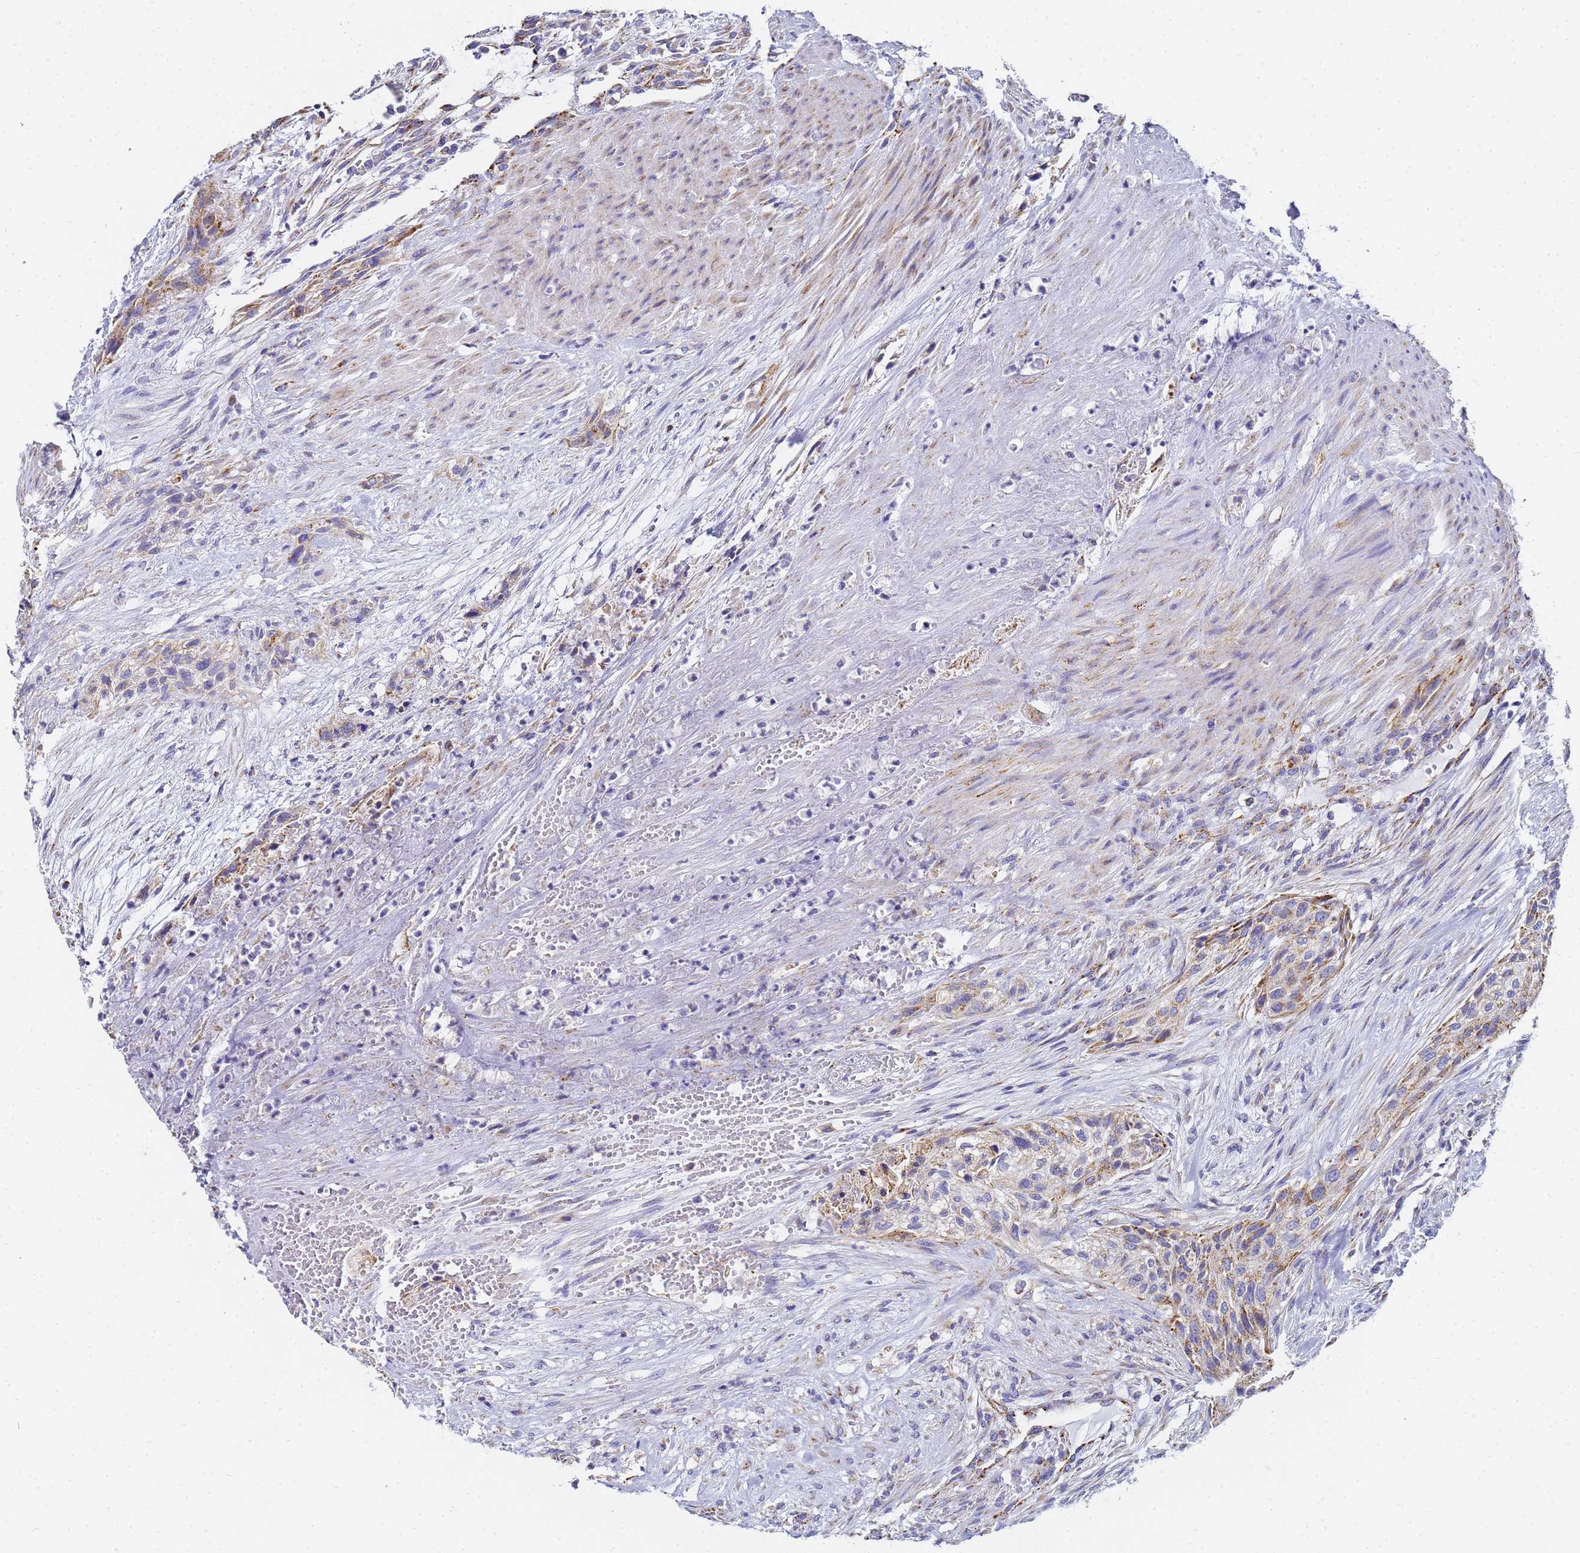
{"staining": {"intensity": "moderate", "quantity": "<25%", "location": "cytoplasmic/membranous"}, "tissue": "urothelial cancer", "cell_type": "Tumor cells", "image_type": "cancer", "snomed": [{"axis": "morphology", "description": "Urothelial carcinoma, High grade"}, {"axis": "topography", "description": "Urinary bladder"}], "caption": "Immunohistochemistry (IHC) histopathology image of human urothelial carcinoma (high-grade) stained for a protein (brown), which exhibits low levels of moderate cytoplasmic/membranous positivity in about <25% of tumor cells.", "gene": "CNIH4", "patient": {"sex": "male", "age": 35}}